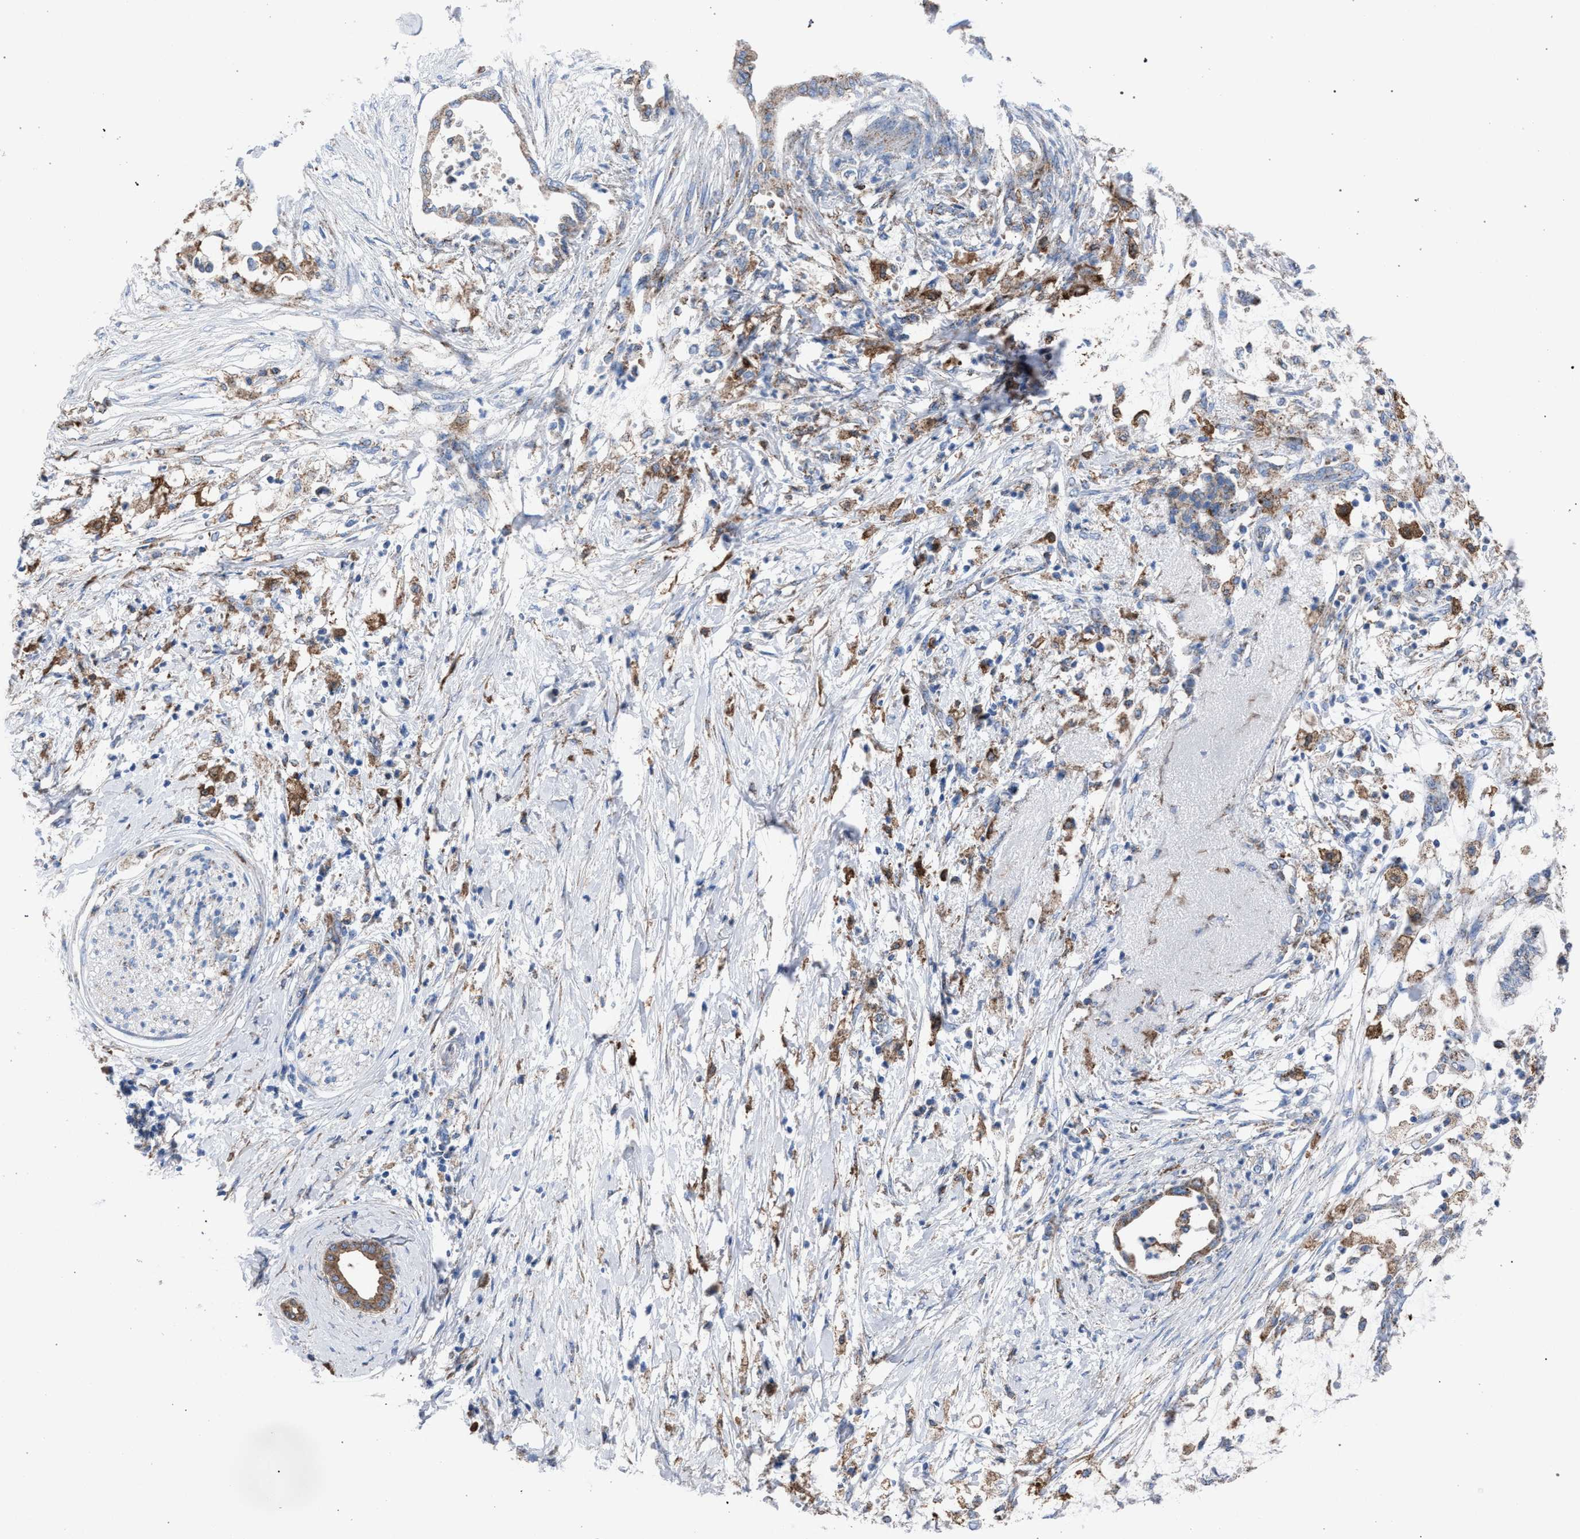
{"staining": {"intensity": "moderate", "quantity": "25%-75%", "location": "cytoplasmic/membranous"}, "tissue": "pancreatic cancer", "cell_type": "Tumor cells", "image_type": "cancer", "snomed": [{"axis": "morphology", "description": "Normal tissue, NOS"}, {"axis": "morphology", "description": "Adenocarcinoma, NOS"}, {"axis": "topography", "description": "Pancreas"}, {"axis": "topography", "description": "Duodenum"}], "caption": "The histopathology image demonstrates a brown stain indicating the presence of a protein in the cytoplasmic/membranous of tumor cells in pancreatic cancer (adenocarcinoma).", "gene": "HSD17B4", "patient": {"sex": "female", "age": 60}}